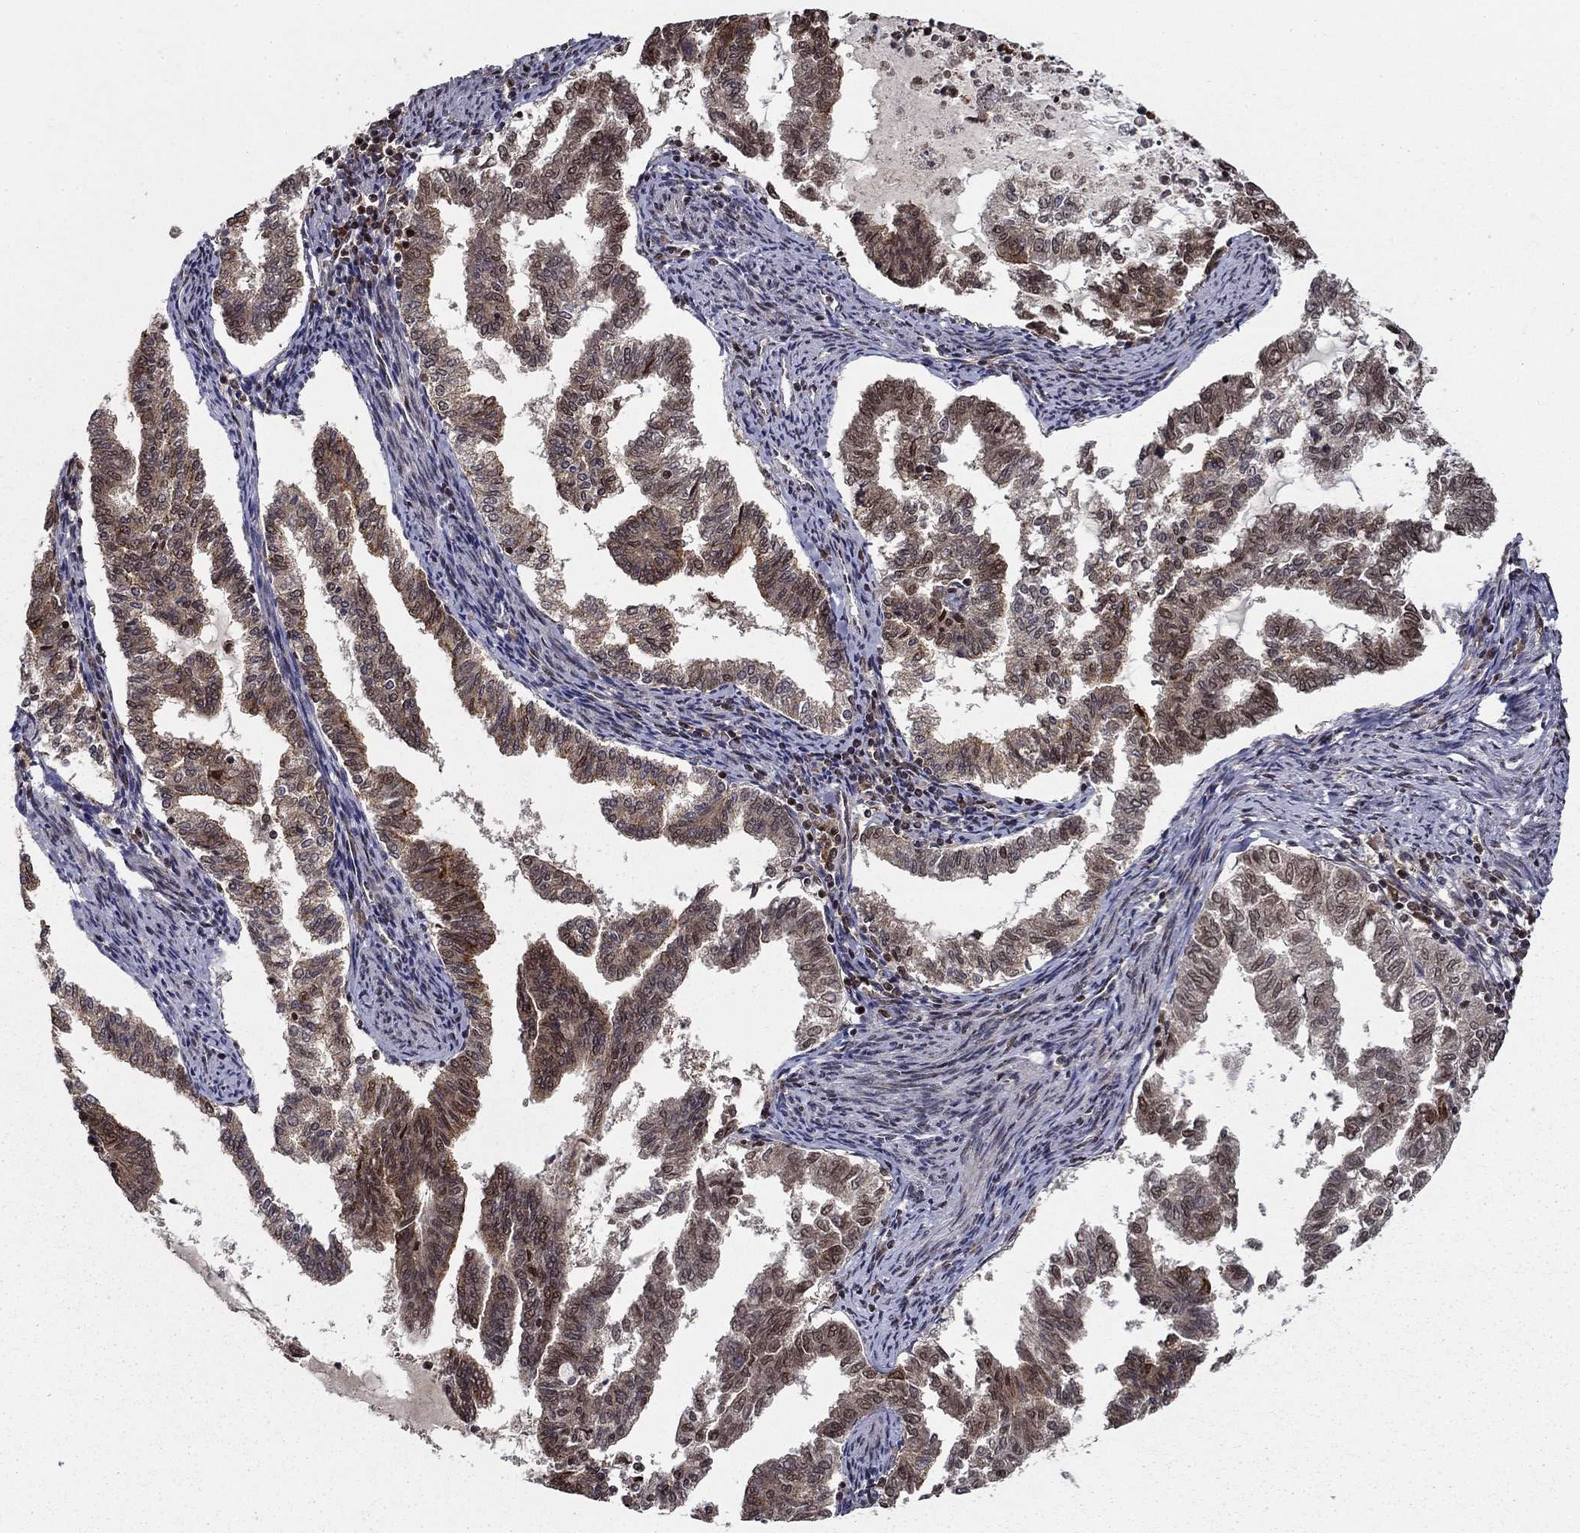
{"staining": {"intensity": "moderate", "quantity": "25%-75%", "location": "cytoplasmic/membranous"}, "tissue": "endometrial cancer", "cell_type": "Tumor cells", "image_type": "cancer", "snomed": [{"axis": "morphology", "description": "Adenocarcinoma, NOS"}, {"axis": "topography", "description": "Endometrium"}], "caption": "A brown stain shows moderate cytoplasmic/membranous positivity of a protein in endometrial adenocarcinoma tumor cells. Using DAB (brown) and hematoxylin (blue) stains, captured at high magnification using brightfield microscopy.", "gene": "CDCA7L", "patient": {"sex": "female", "age": 79}}